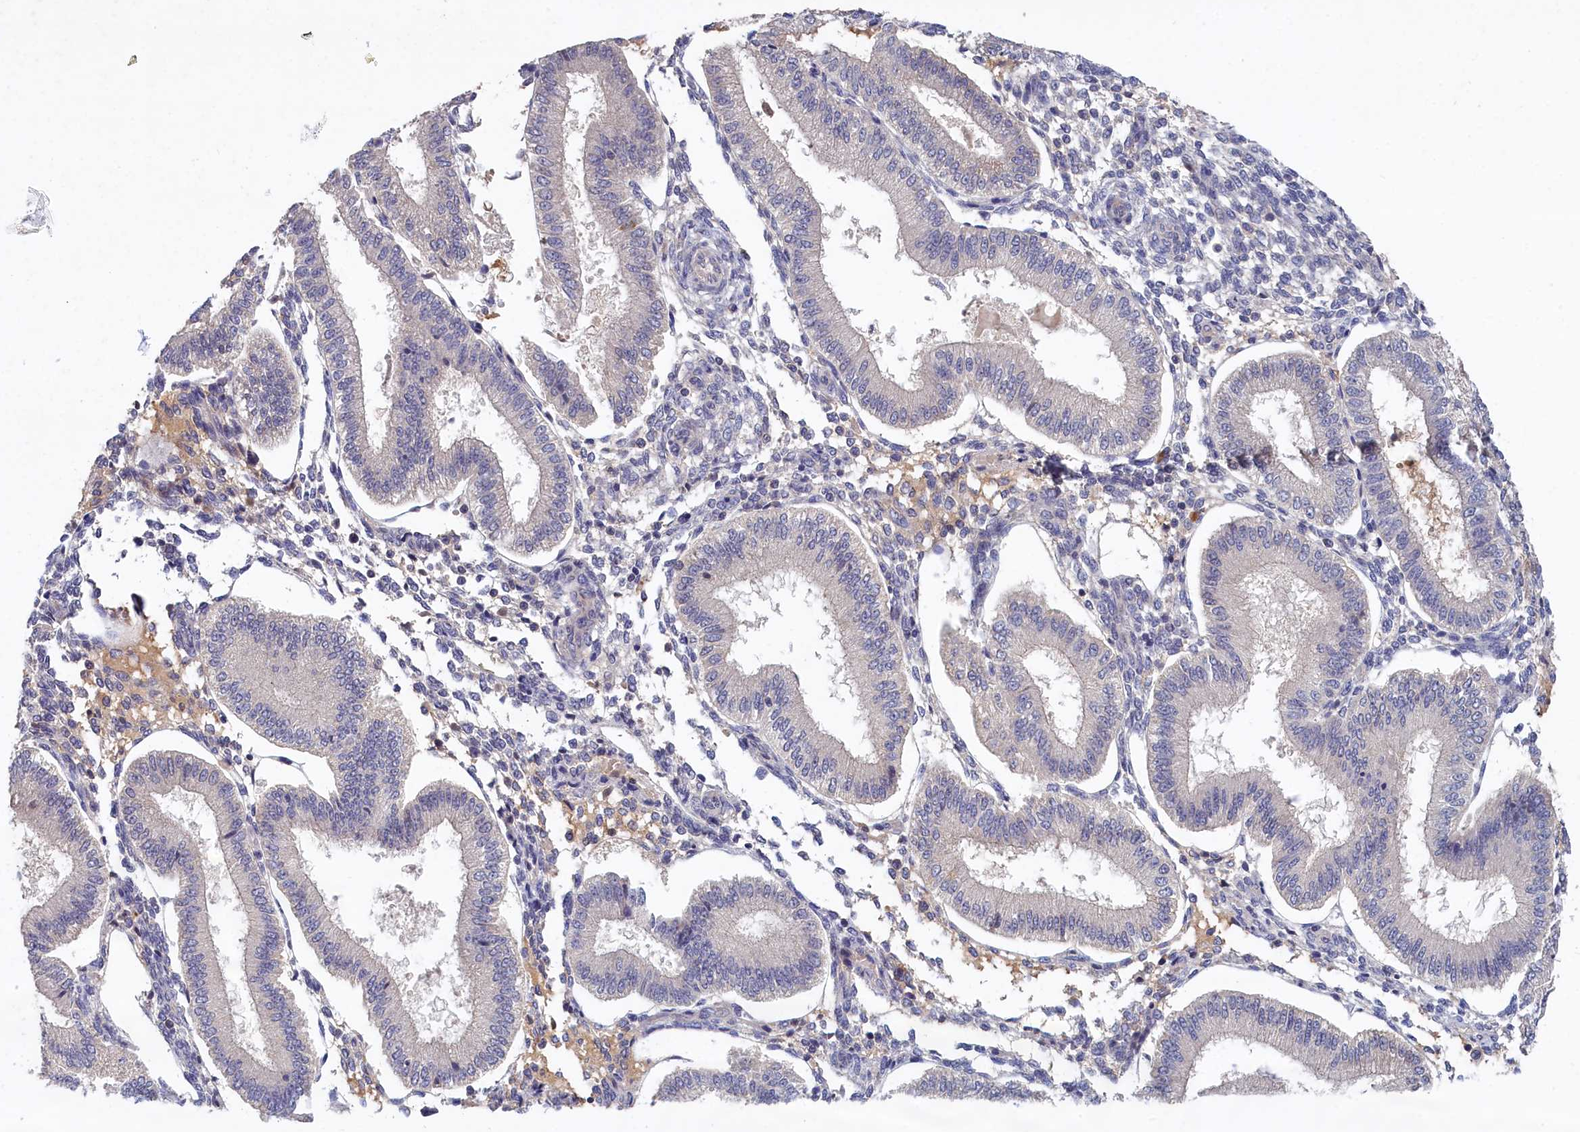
{"staining": {"intensity": "negative", "quantity": "none", "location": "none"}, "tissue": "endometrium", "cell_type": "Cells in endometrial stroma", "image_type": "normal", "snomed": [{"axis": "morphology", "description": "Normal tissue, NOS"}, {"axis": "topography", "description": "Endometrium"}], "caption": "IHC histopathology image of unremarkable endometrium: human endometrium stained with DAB displays no significant protein expression in cells in endometrial stroma. (DAB (3,3'-diaminobenzidine) IHC with hematoxylin counter stain).", "gene": "CELF5", "patient": {"sex": "female", "age": 39}}